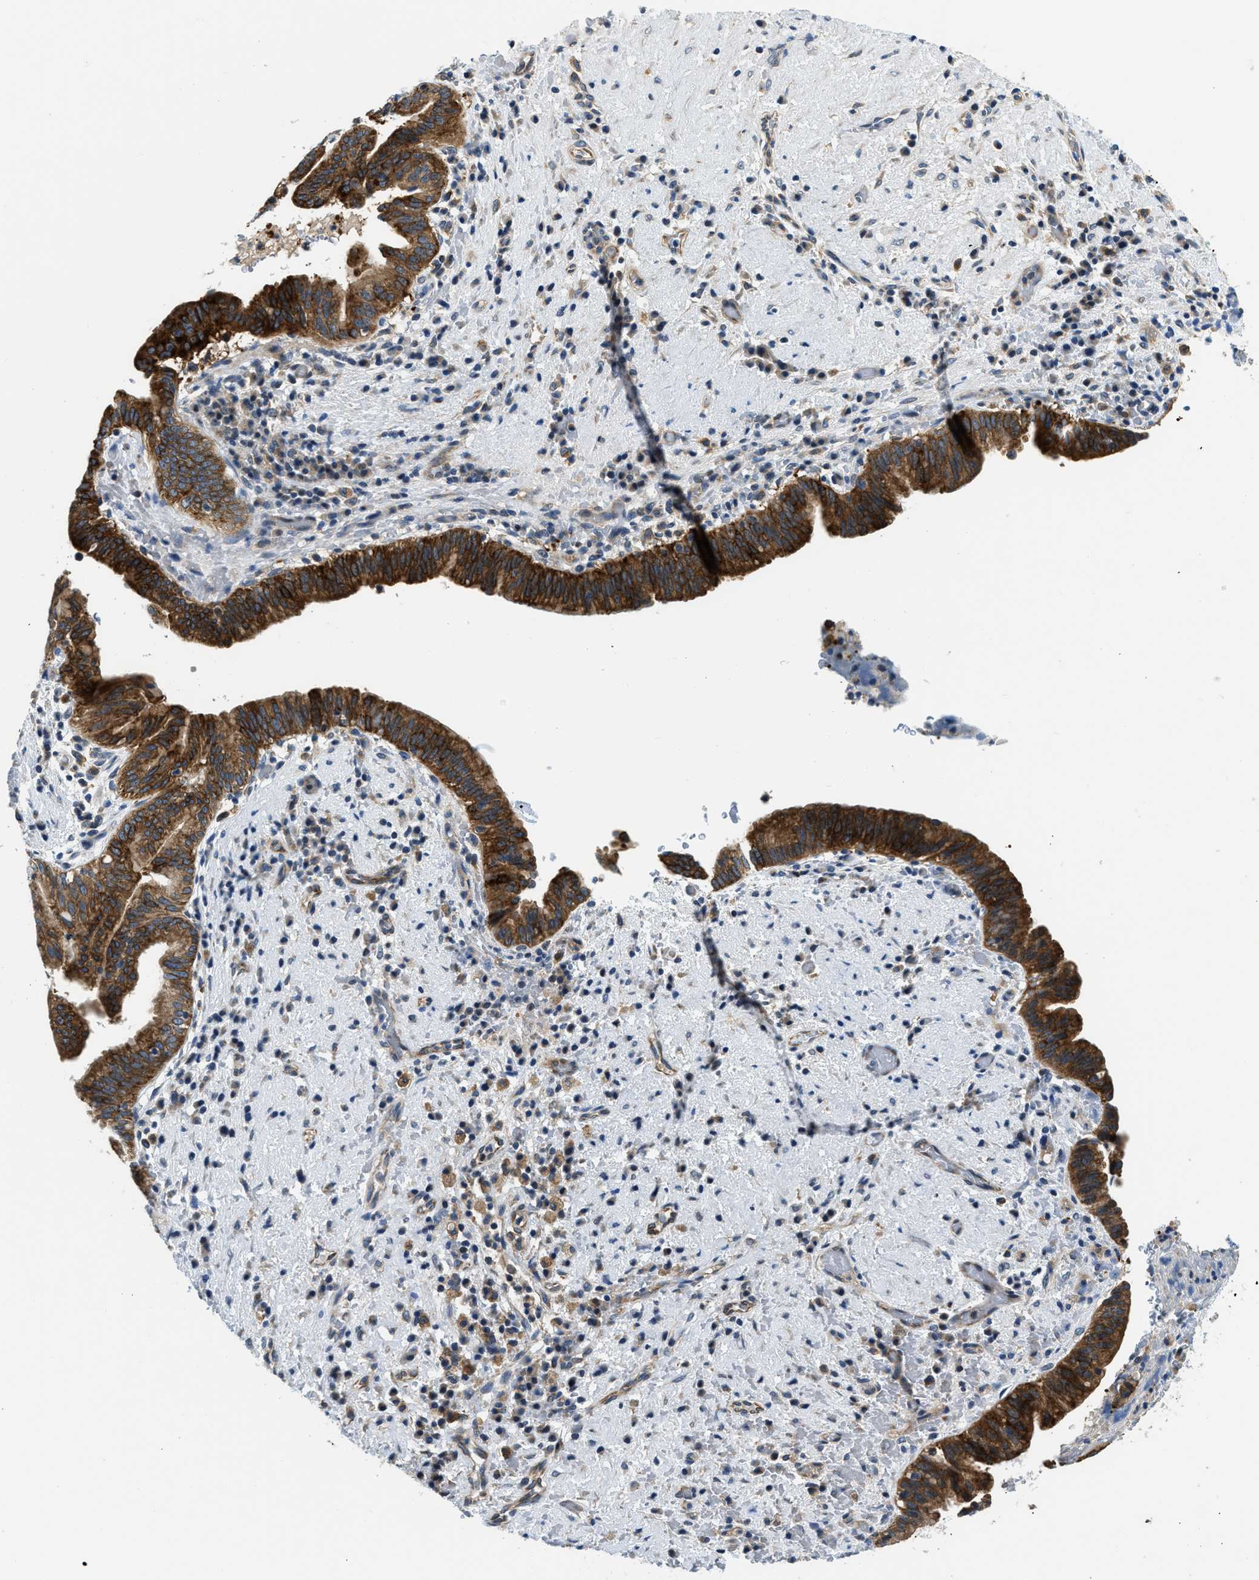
{"staining": {"intensity": "strong", "quantity": ">75%", "location": "cytoplasmic/membranous"}, "tissue": "liver cancer", "cell_type": "Tumor cells", "image_type": "cancer", "snomed": [{"axis": "morphology", "description": "Cholangiocarcinoma"}, {"axis": "topography", "description": "Liver"}], "caption": "Immunohistochemical staining of human liver cholangiocarcinoma displays high levels of strong cytoplasmic/membranous staining in approximately >75% of tumor cells.", "gene": "LPIN2", "patient": {"sex": "female", "age": 38}}